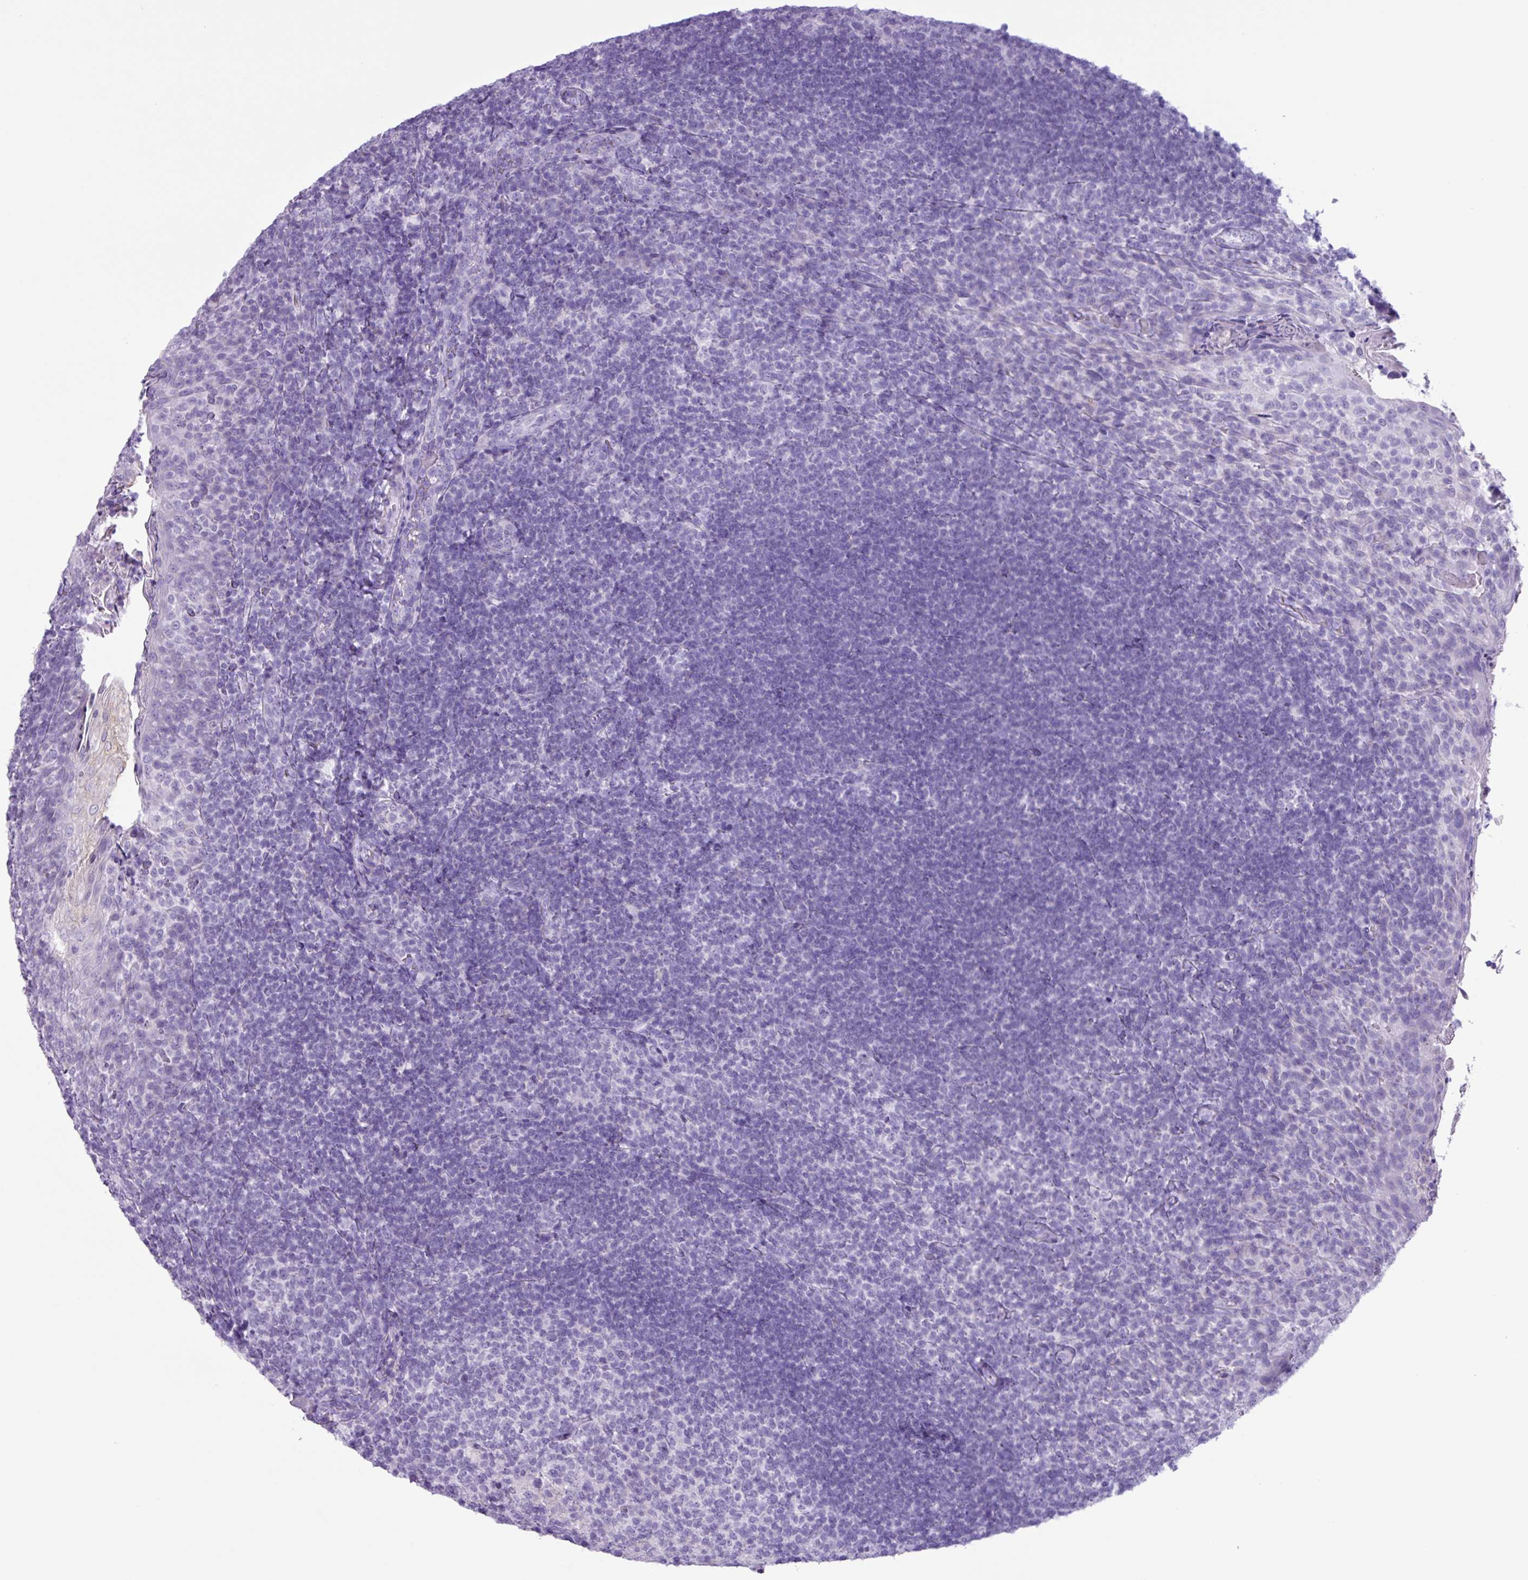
{"staining": {"intensity": "negative", "quantity": "none", "location": "none"}, "tissue": "tonsil", "cell_type": "Germinal center cells", "image_type": "normal", "snomed": [{"axis": "morphology", "description": "Normal tissue, NOS"}, {"axis": "topography", "description": "Tonsil"}], "caption": "The image demonstrates no staining of germinal center cells in unremarkable tonsil.", "gene": "AGO3", "patient": {"sex": "female", "age": 10}}